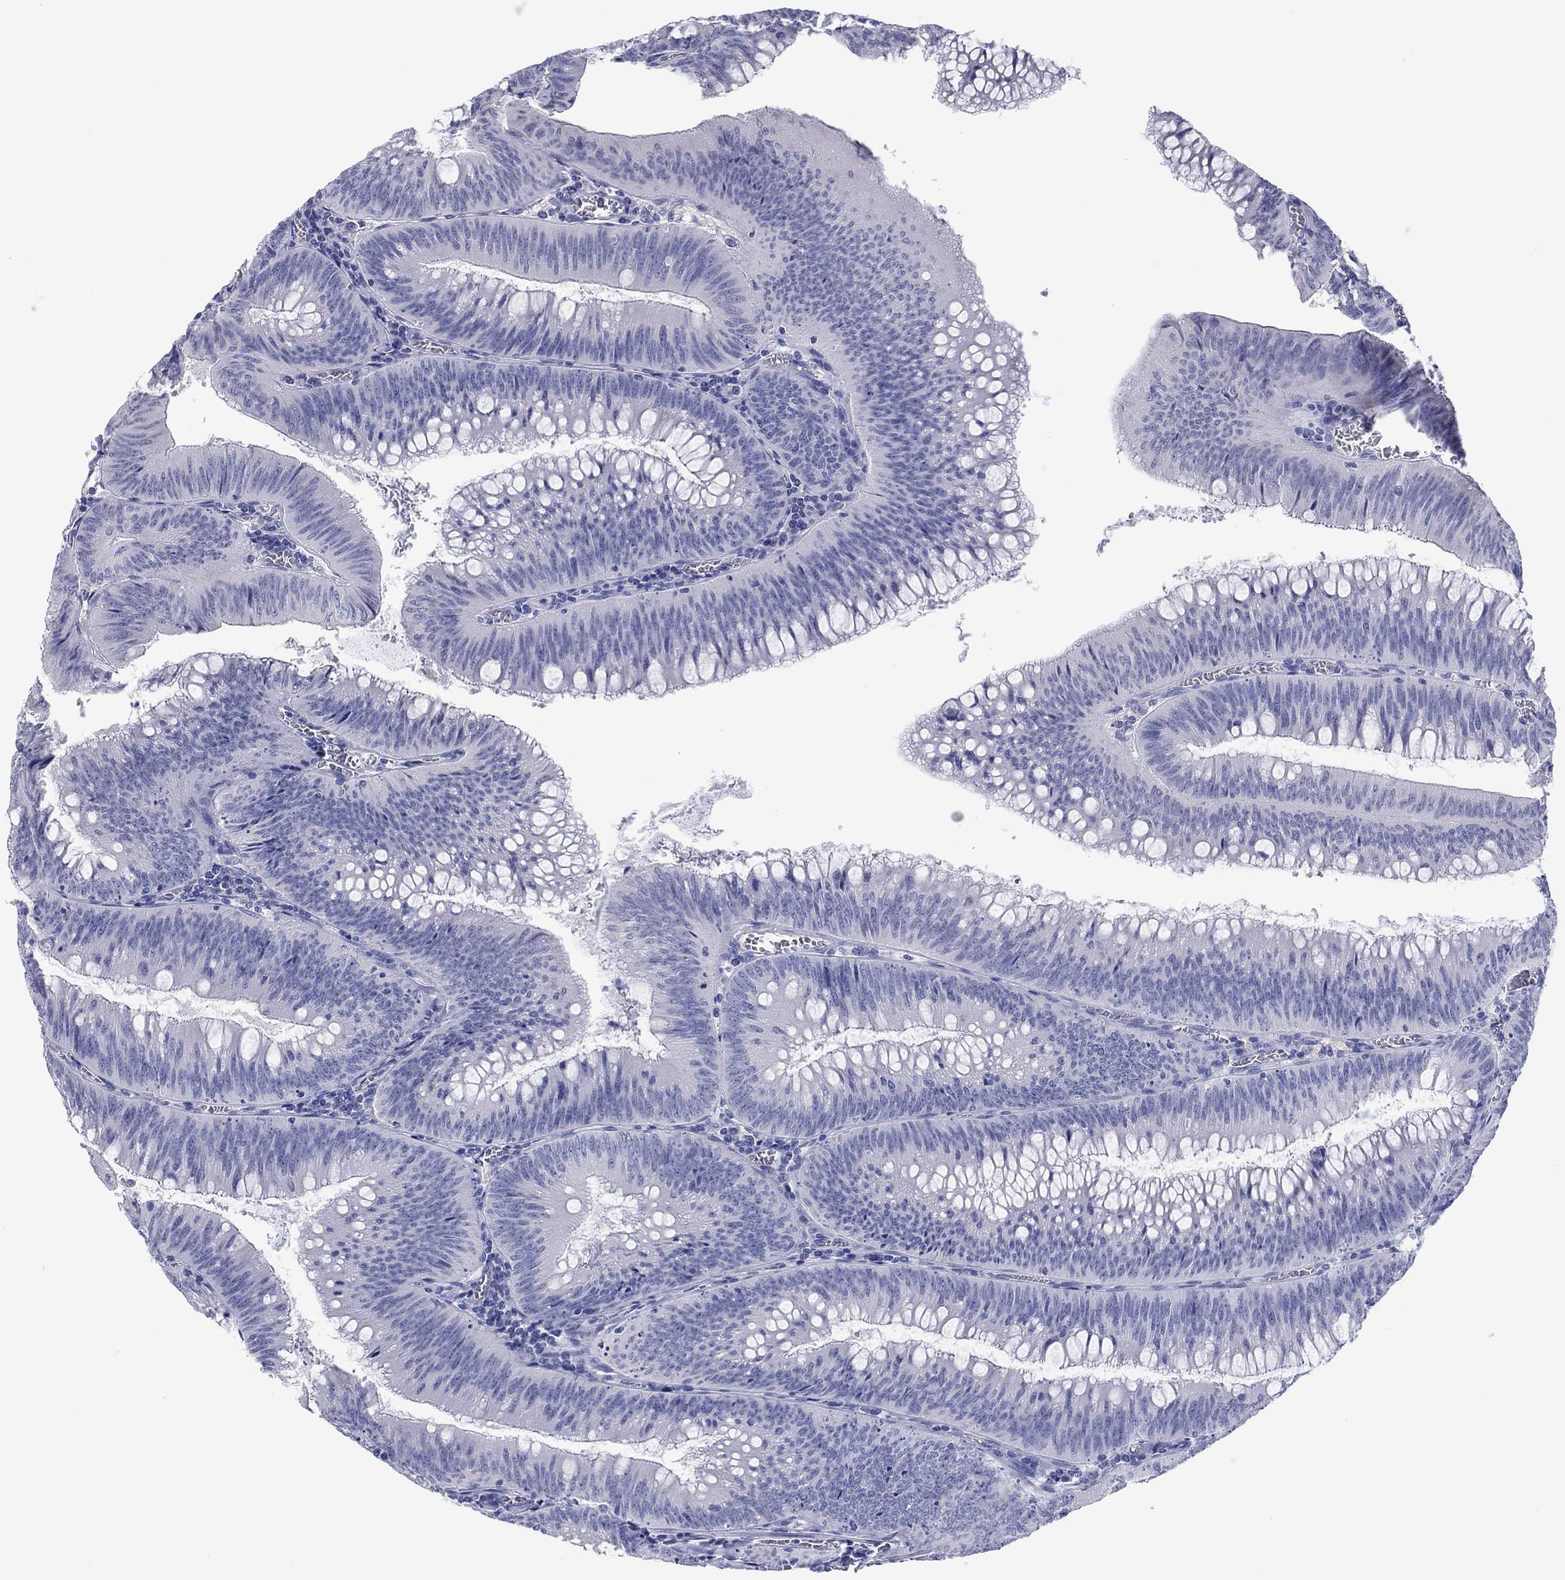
{"staining": {"intensity": "negative", "quantity": "none", "location": "none"}, "tissue": "colorectal cancer", "cell_type": "Tumor cells", "image_type": "cancer", "snomed": [{"axis": "morphology", "description": "Adenocarcinoma, NOS"}, {"axis": "topography", "description": "Rectum"}], "caption": "Immunohistochemistry of adenocarcinoma (colorectal) displays no positivity in tumor cells.", "gene": "ERICH3", "patient": {"sex": "female", "age": 72}}